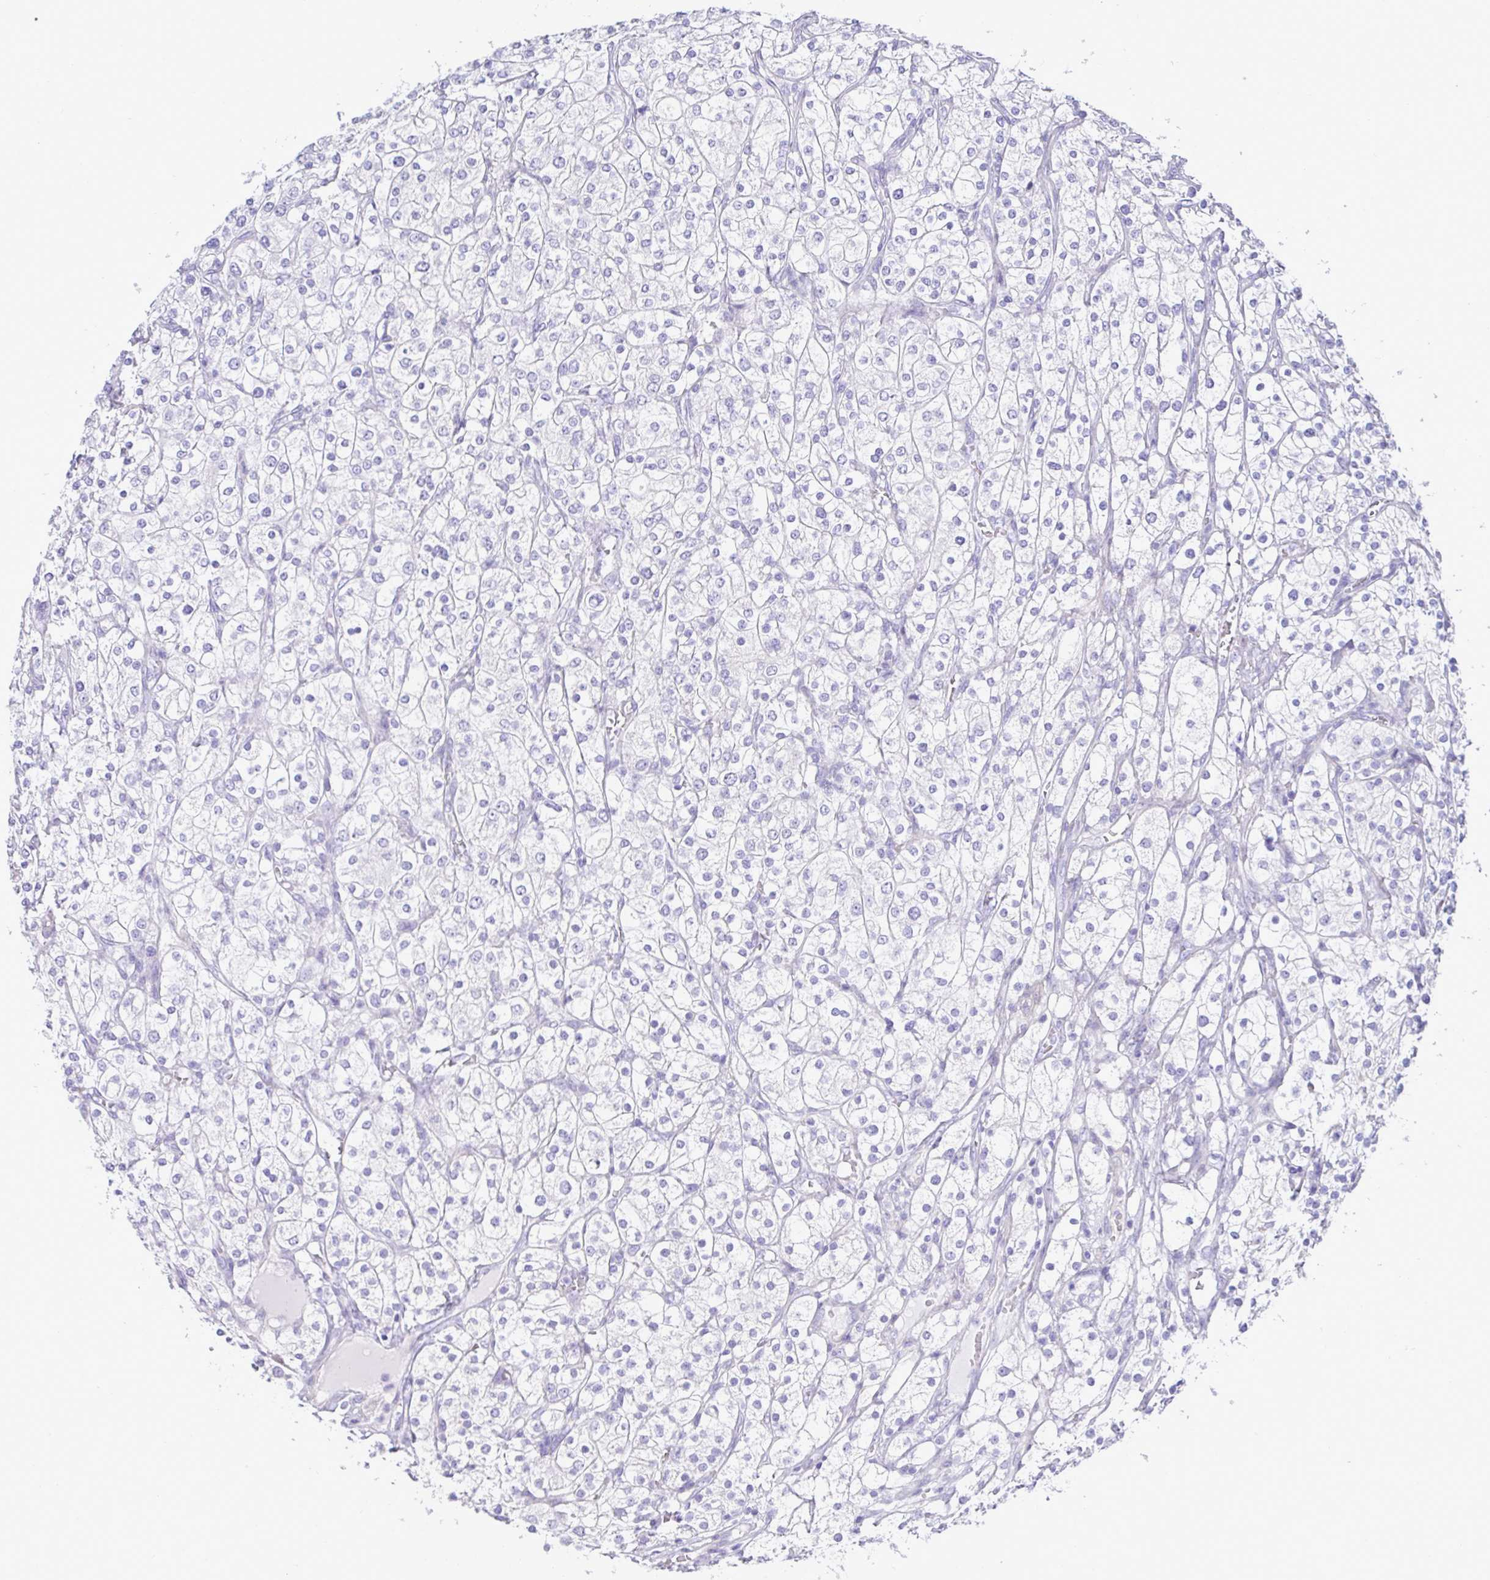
{"staining": {"intensity": "negative", "quantity": "none", "location": "none"}, "tissue": "renal cancer", "cell_type": "Tumor cells", "image_type": "cancer", "snomed": [{"axis": "morphology", "description": "Adenocarcinoma, NOS"}, {"axis": "topography", "description": "Kidney"}], "caption": "IHC image of neoplastic tissue: adenocarcinoma (renal) stained with DAB exhibits no significant protein expression in tumor cells.", "gene": "MED11", "patient": {"sex": "male", "age": 80}}